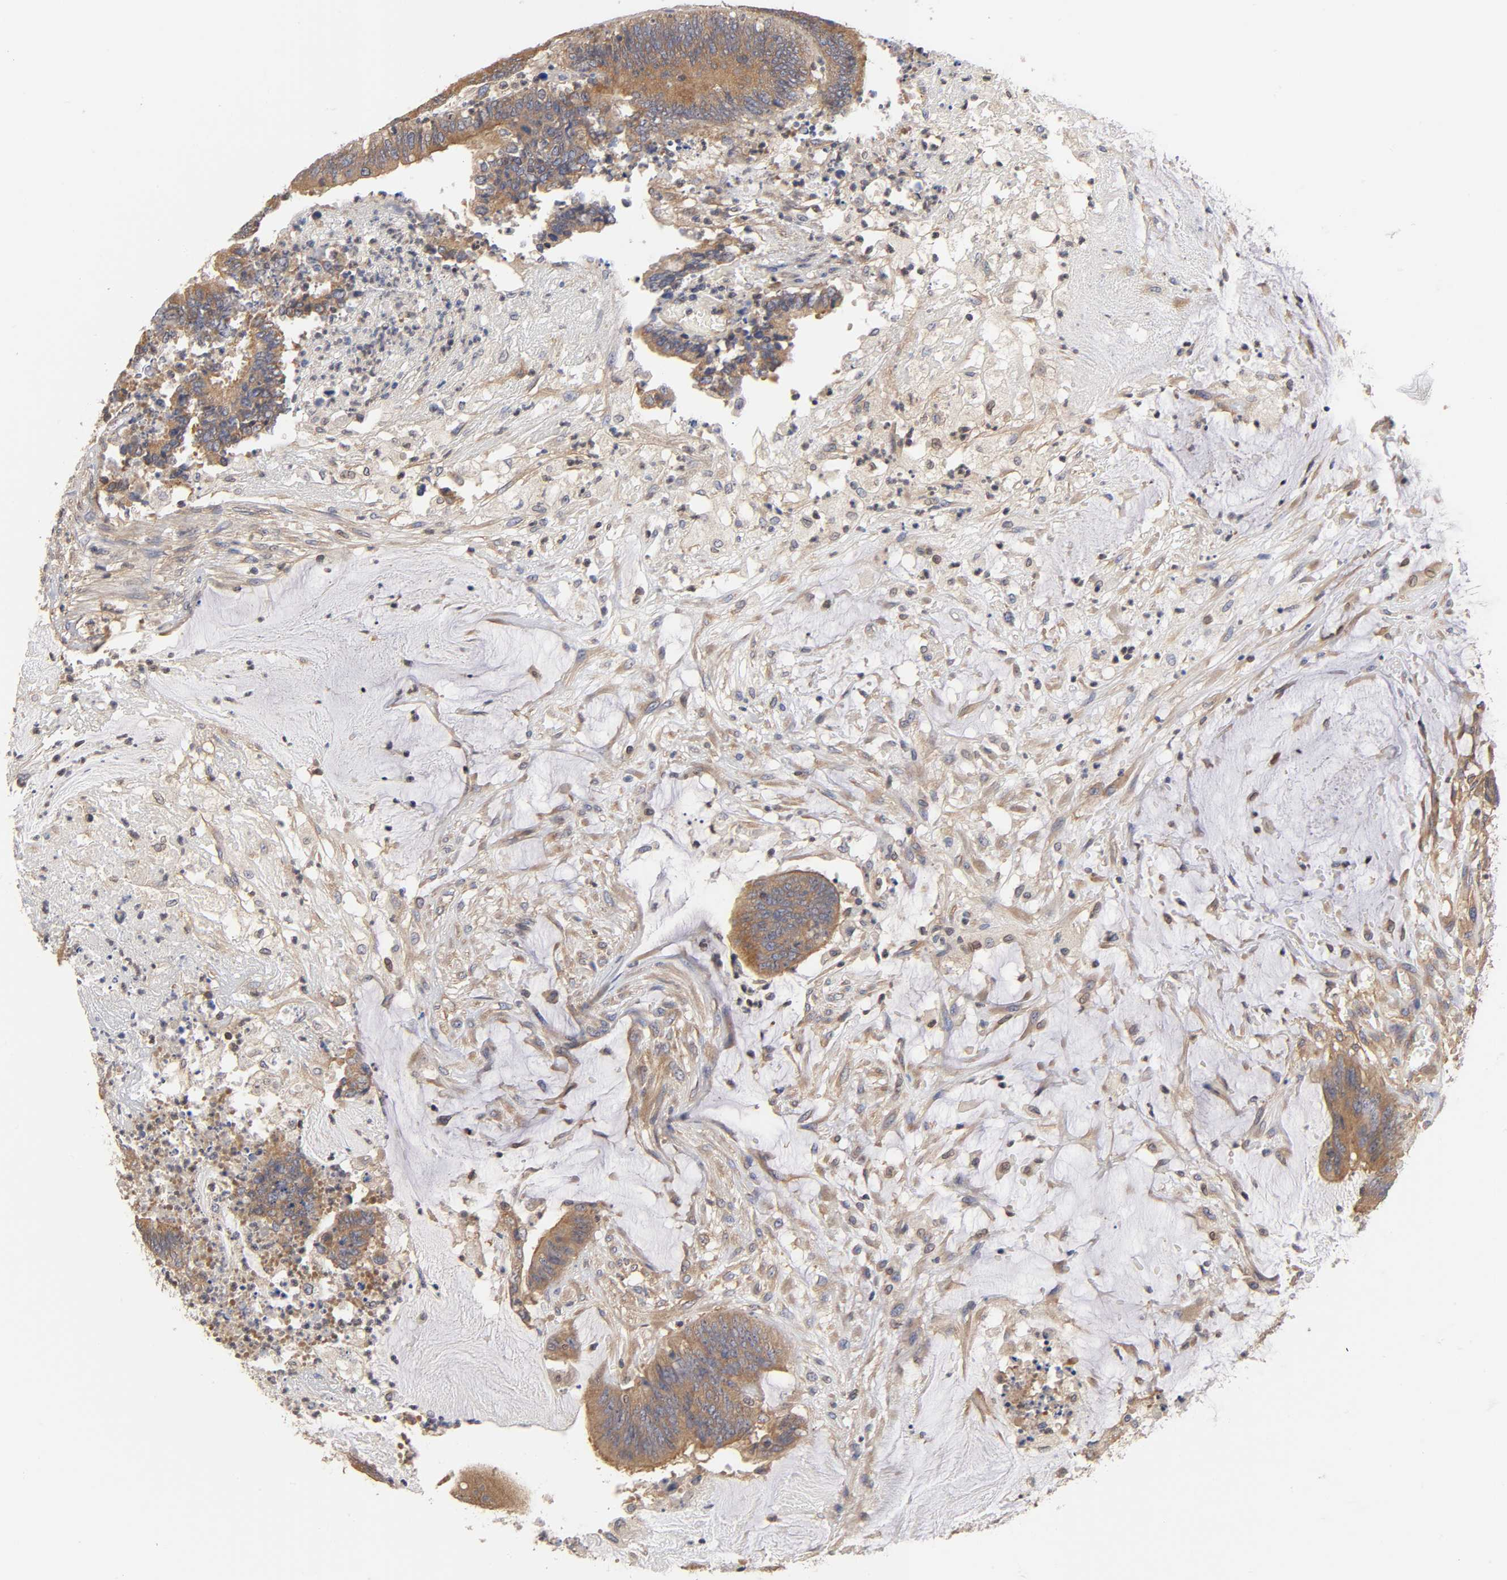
{"staining": {"intensity": "weak", "quantity": ">75%", "location": "cytoplasmic/membranous"}, "tissue": "colorectal cancer", "cell_type": "Tumor cells", "image_type": "cancer", "snomed": [{"axis": "morphology", "description": "Adenocarcinoma, NOS"}, {"axis": "topography", "description": "Rectum"}], "caption": "A photomicrograph showing weak cytoplasmic/membranous staining in about >75% of tumor cells in colorectal cancer, as visualized by brown immunohistochemical staining.", "gene": "STRN3", "patient": {"sex": "female", "age": 66}}